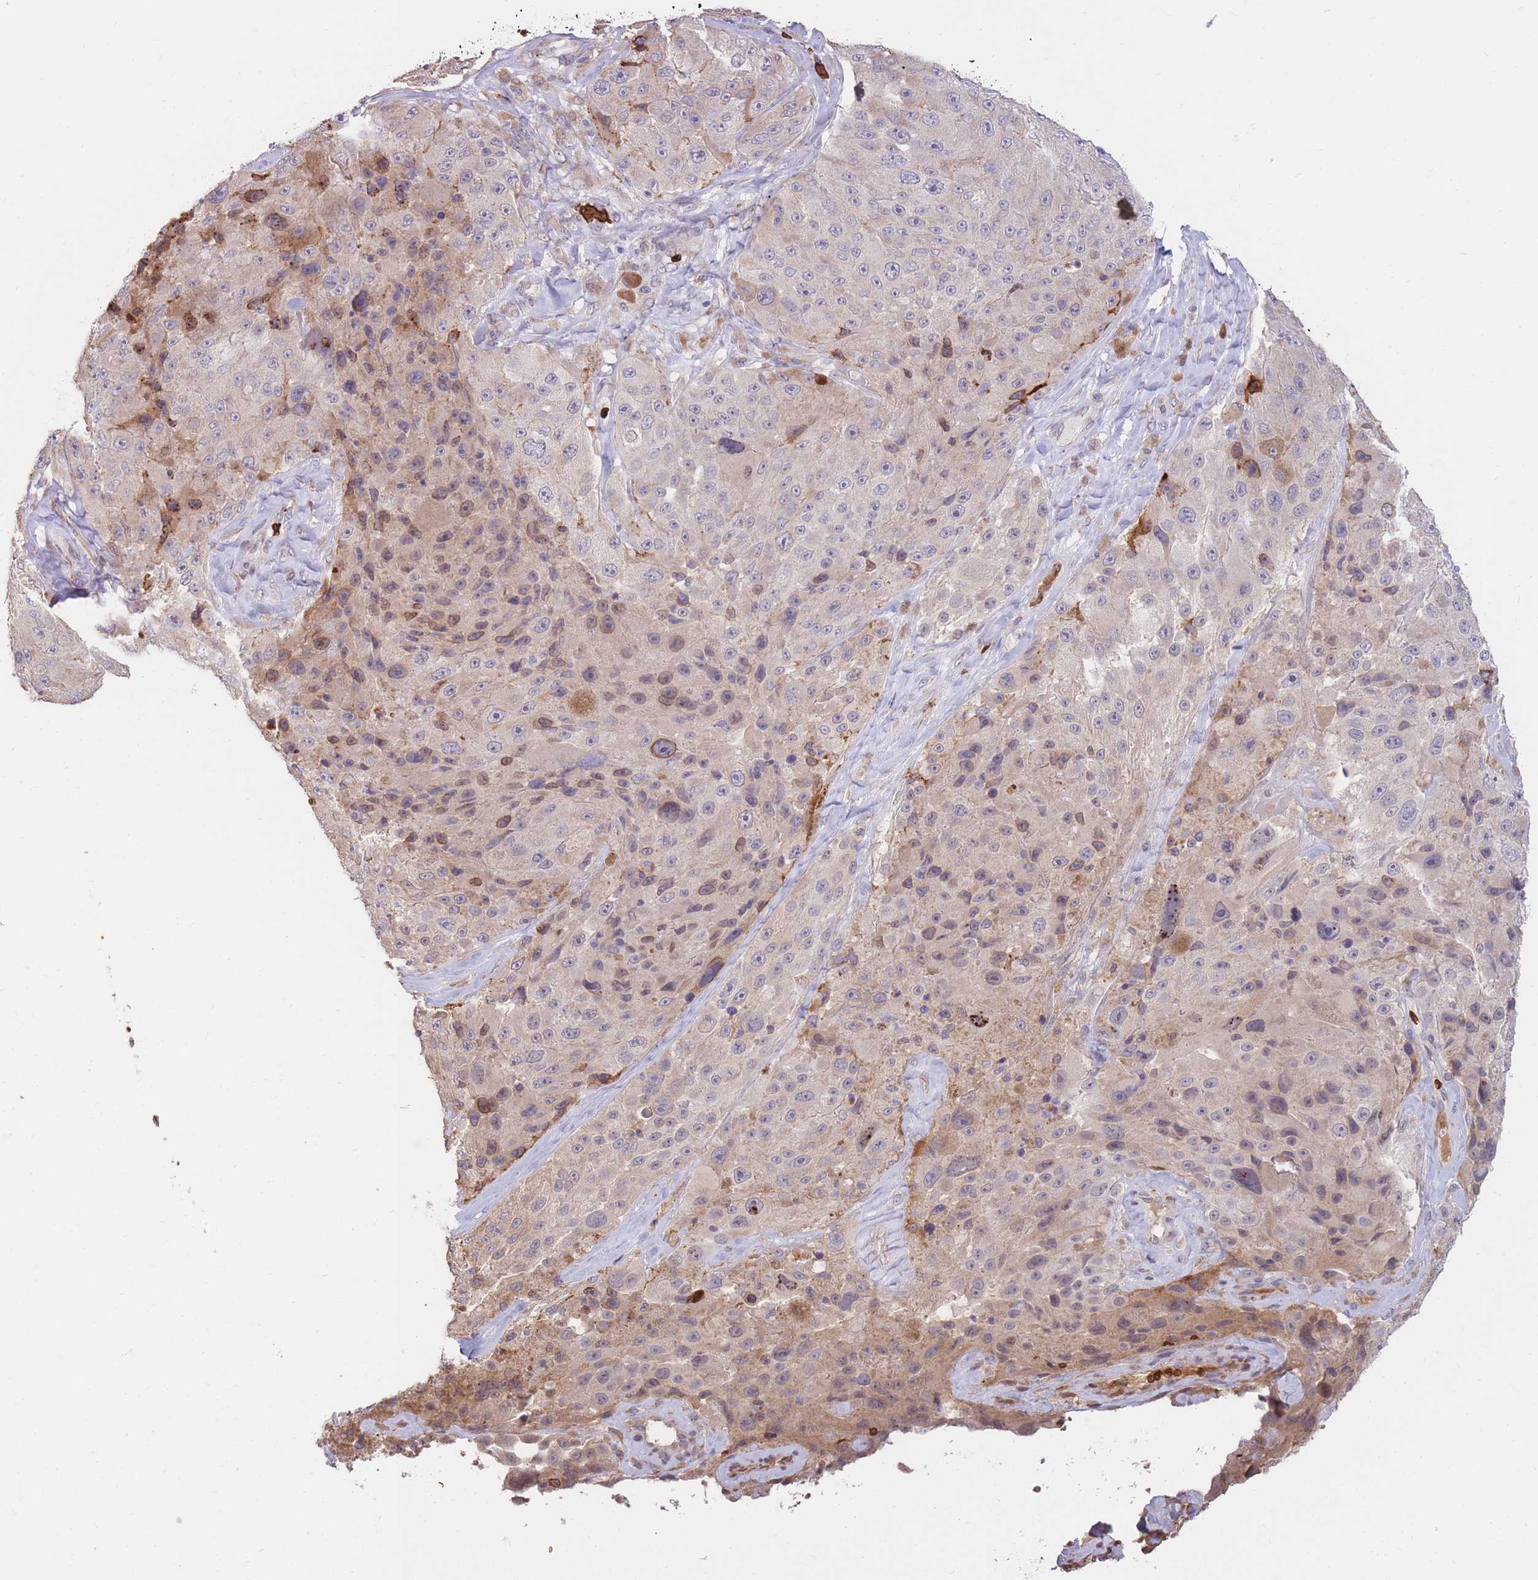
{"staining": {"intensity": "weak", "quantity": "<25%", "location": "cytoplasmic/membranous"}, "tissue": "melanoma", "cell_type": "Tumor cells", "image_type": "cancer", "snomed": [{"axis": "morphology", "description": "Malignant melanoma, Metastatic site"}, {"axis": "topography", "description": "Lymph node"}], "caption": "There is no significant expression in tumor cells of malignant melanoma (metastatic site).", "gene": "ATP10D", "patient": {"sex": "male", "age": 62}}